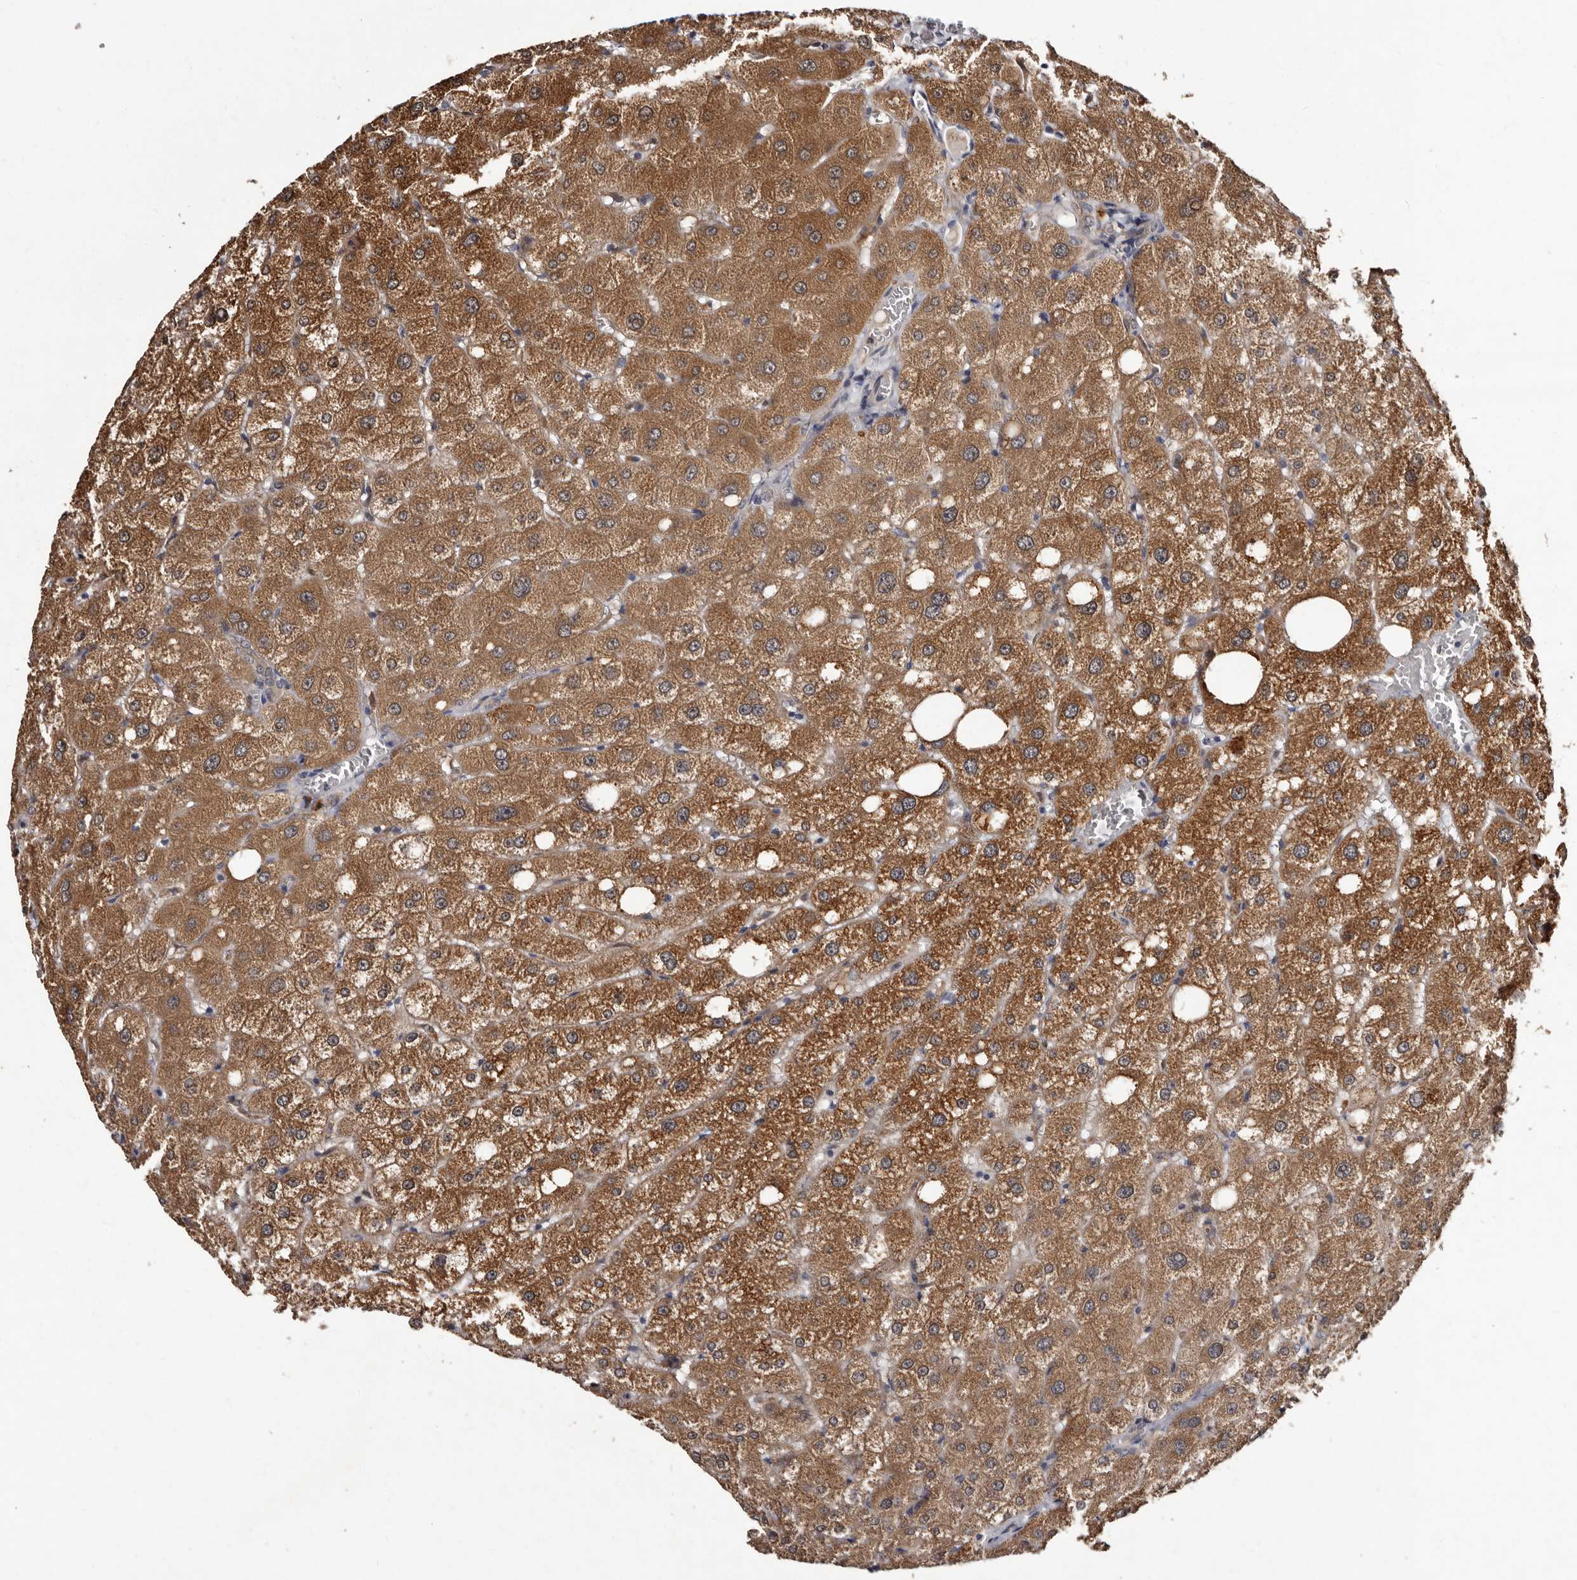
{"staining": {"intensity": "weak", "quantity": "25%-75%", "location": "cytoplasmic/membranous"}, "tissue": "liver", "cell_type": "Cholangiocytes", "image_type": "normal", "snomed": [{"axis": "morphology", "description": "Normal tissue, NOS"}, {"axis": "topography", "description": "Liver"}], "caption": "Unremarkable liver displays weak cytoplasmic/membranous staining in about 25%-75% of cholangiocytes.", "gene": "DNPH1", "patient": {"sex": "male", "age": 73}}